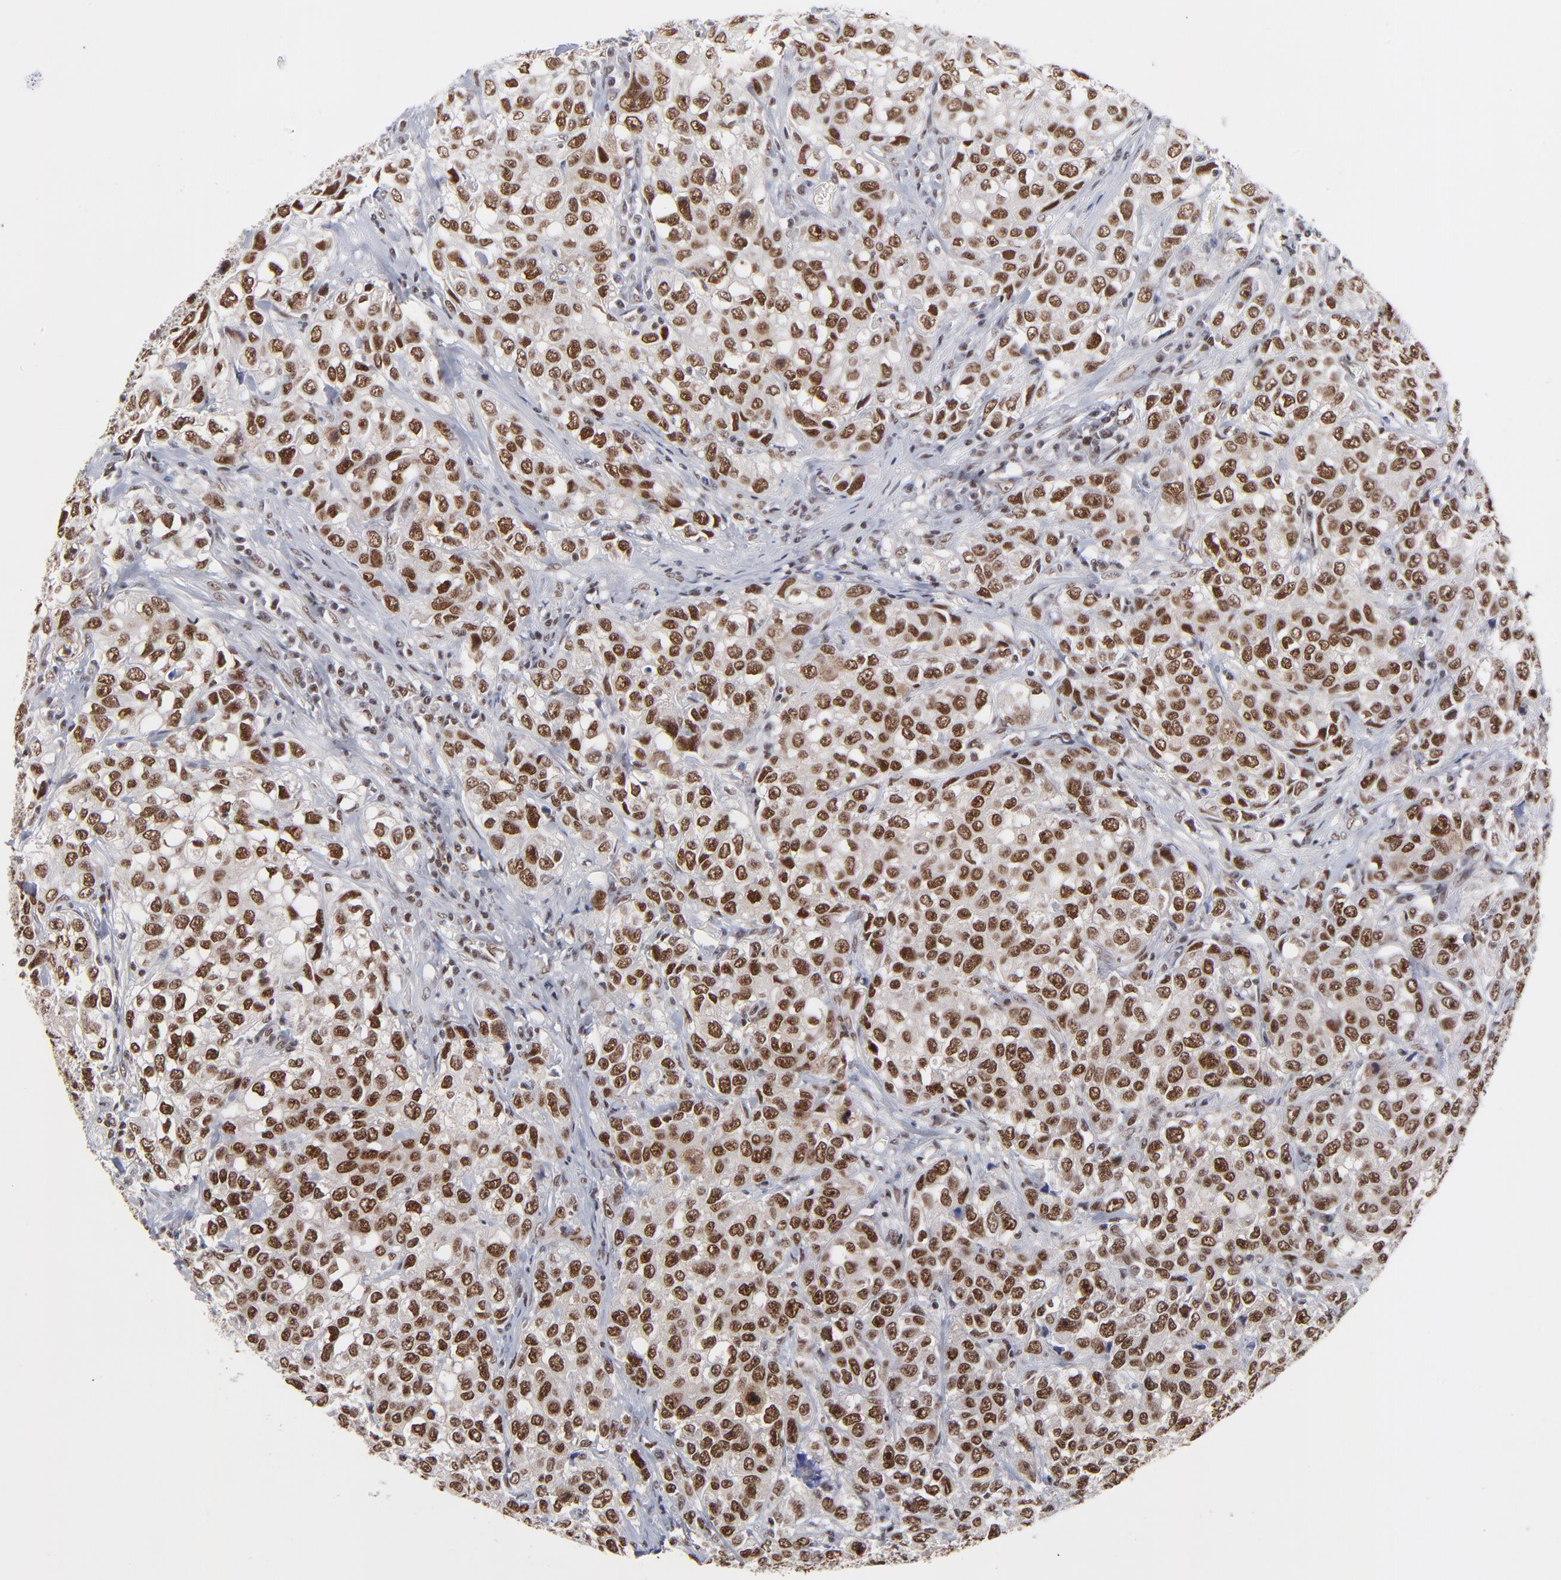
{"staining": {"intensity": "strong", "quantity": ">75%", "location": "nuclear"}, "tissue": "urothelial cancer", "cell_type": "Tumor cells", "image_type": "cancer", "snomed": [{"axis": "morphology", "description": "Urothelial carcinoma, High grade"}, {"axis": "topography", "description": "Urinary bladder"}], "caption": "A brown stain labels strong nuclear expression of a protein in urothelial cancer tumor cells.", "gene": "ZMYM3", "patient": {"sex": "female", "age": 75}}